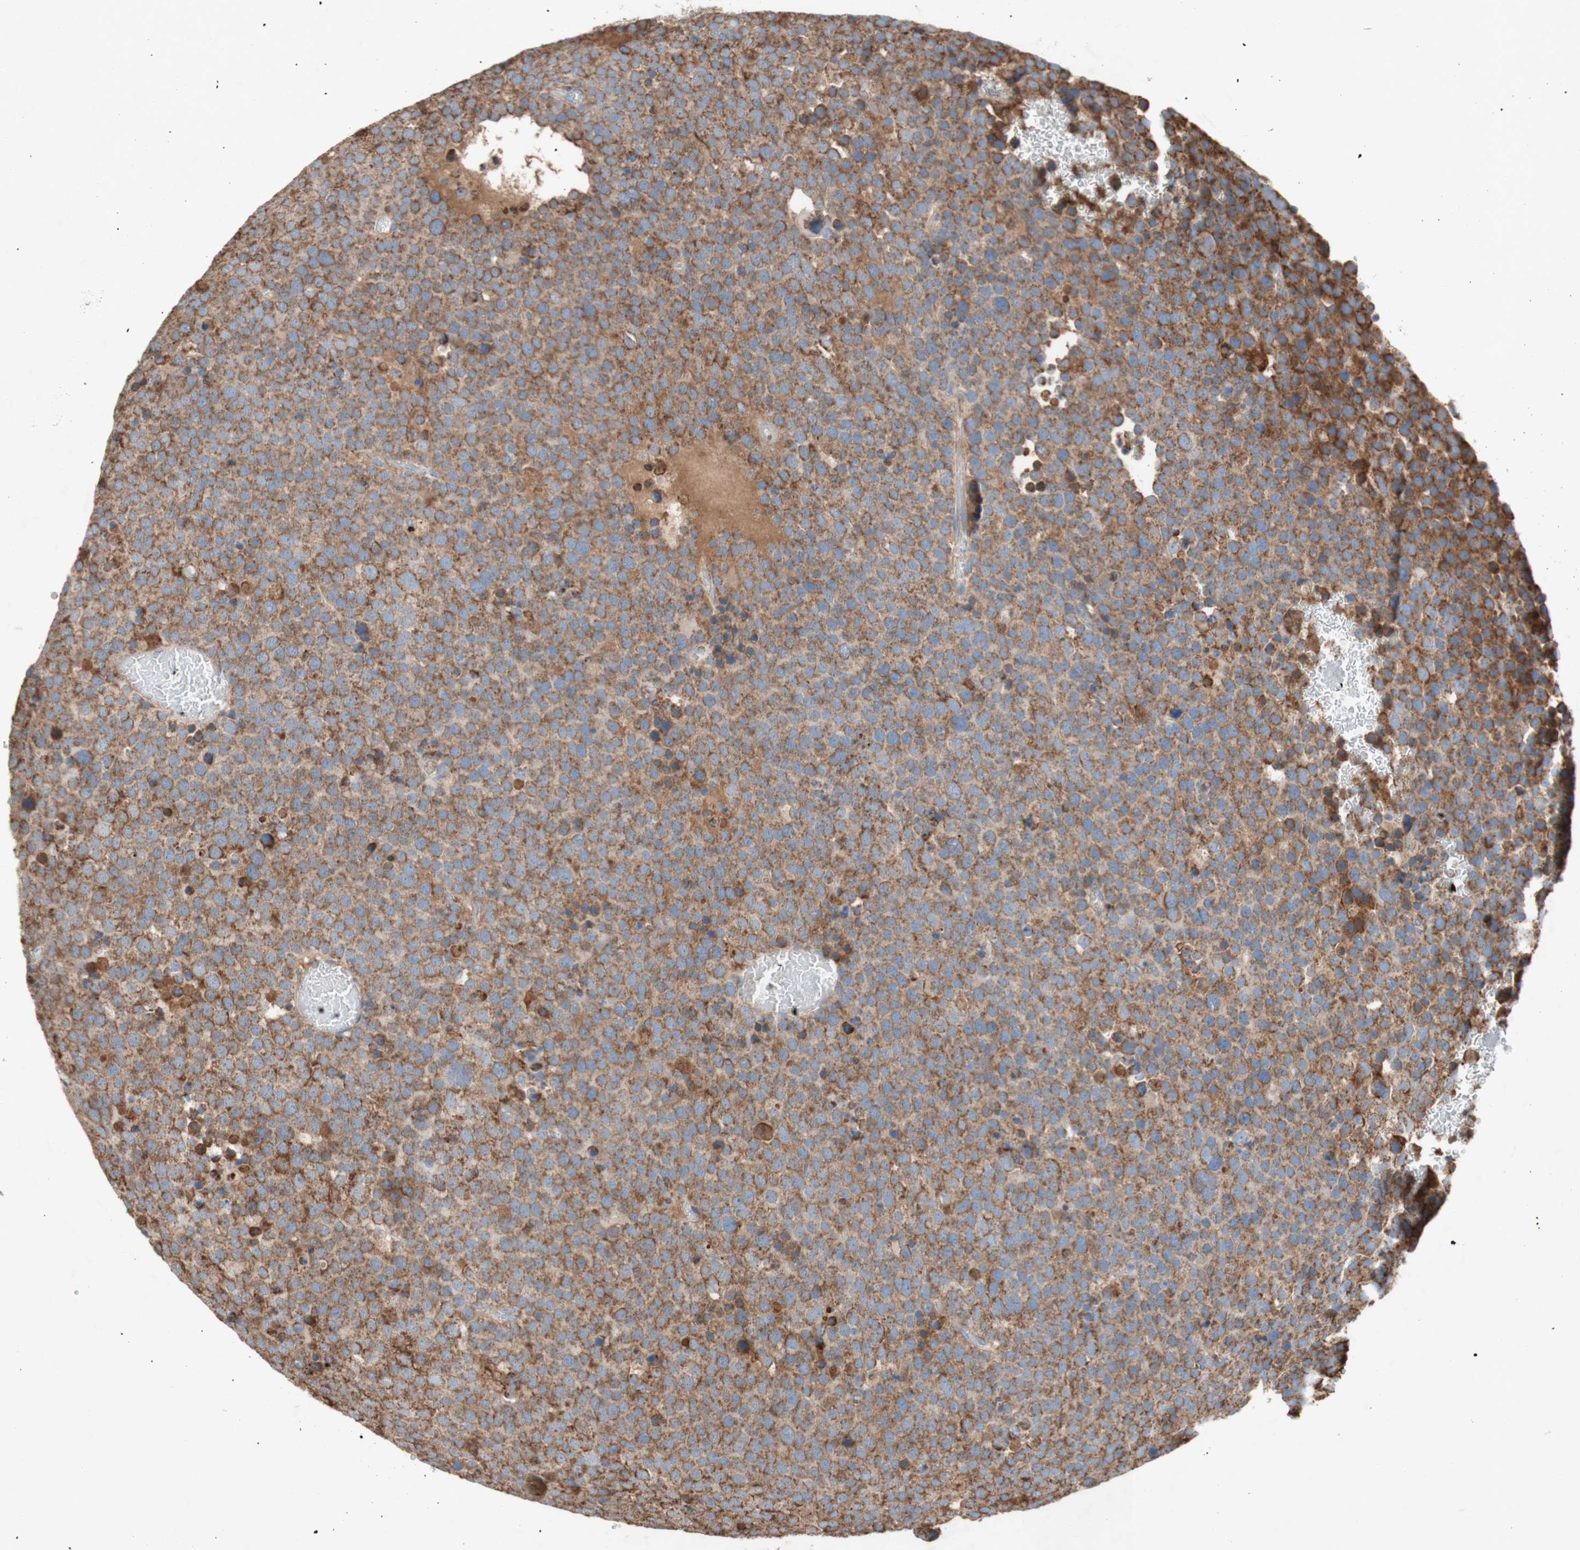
{"staining": {"intensity": "moderate", "quantity": ">75%", "location": "cytoplasmic/membranous"}, "tissue": "testis cancer", "cell_type": "Tumor cells", "image_type": "cancer", "snomed": [{"axis": "morphology", "description": "Seminoma, NOS"}, {"axis": "topography", "description": "Testis"}], "caption": "Protein staining of testis cancer (seminoma) tissue demonstrates moderate cytoplasmic/membranous expression in approximately >75% of tumor cells.", "gene": "SDHB", "patient": {"sex": "male", "age": 71}}